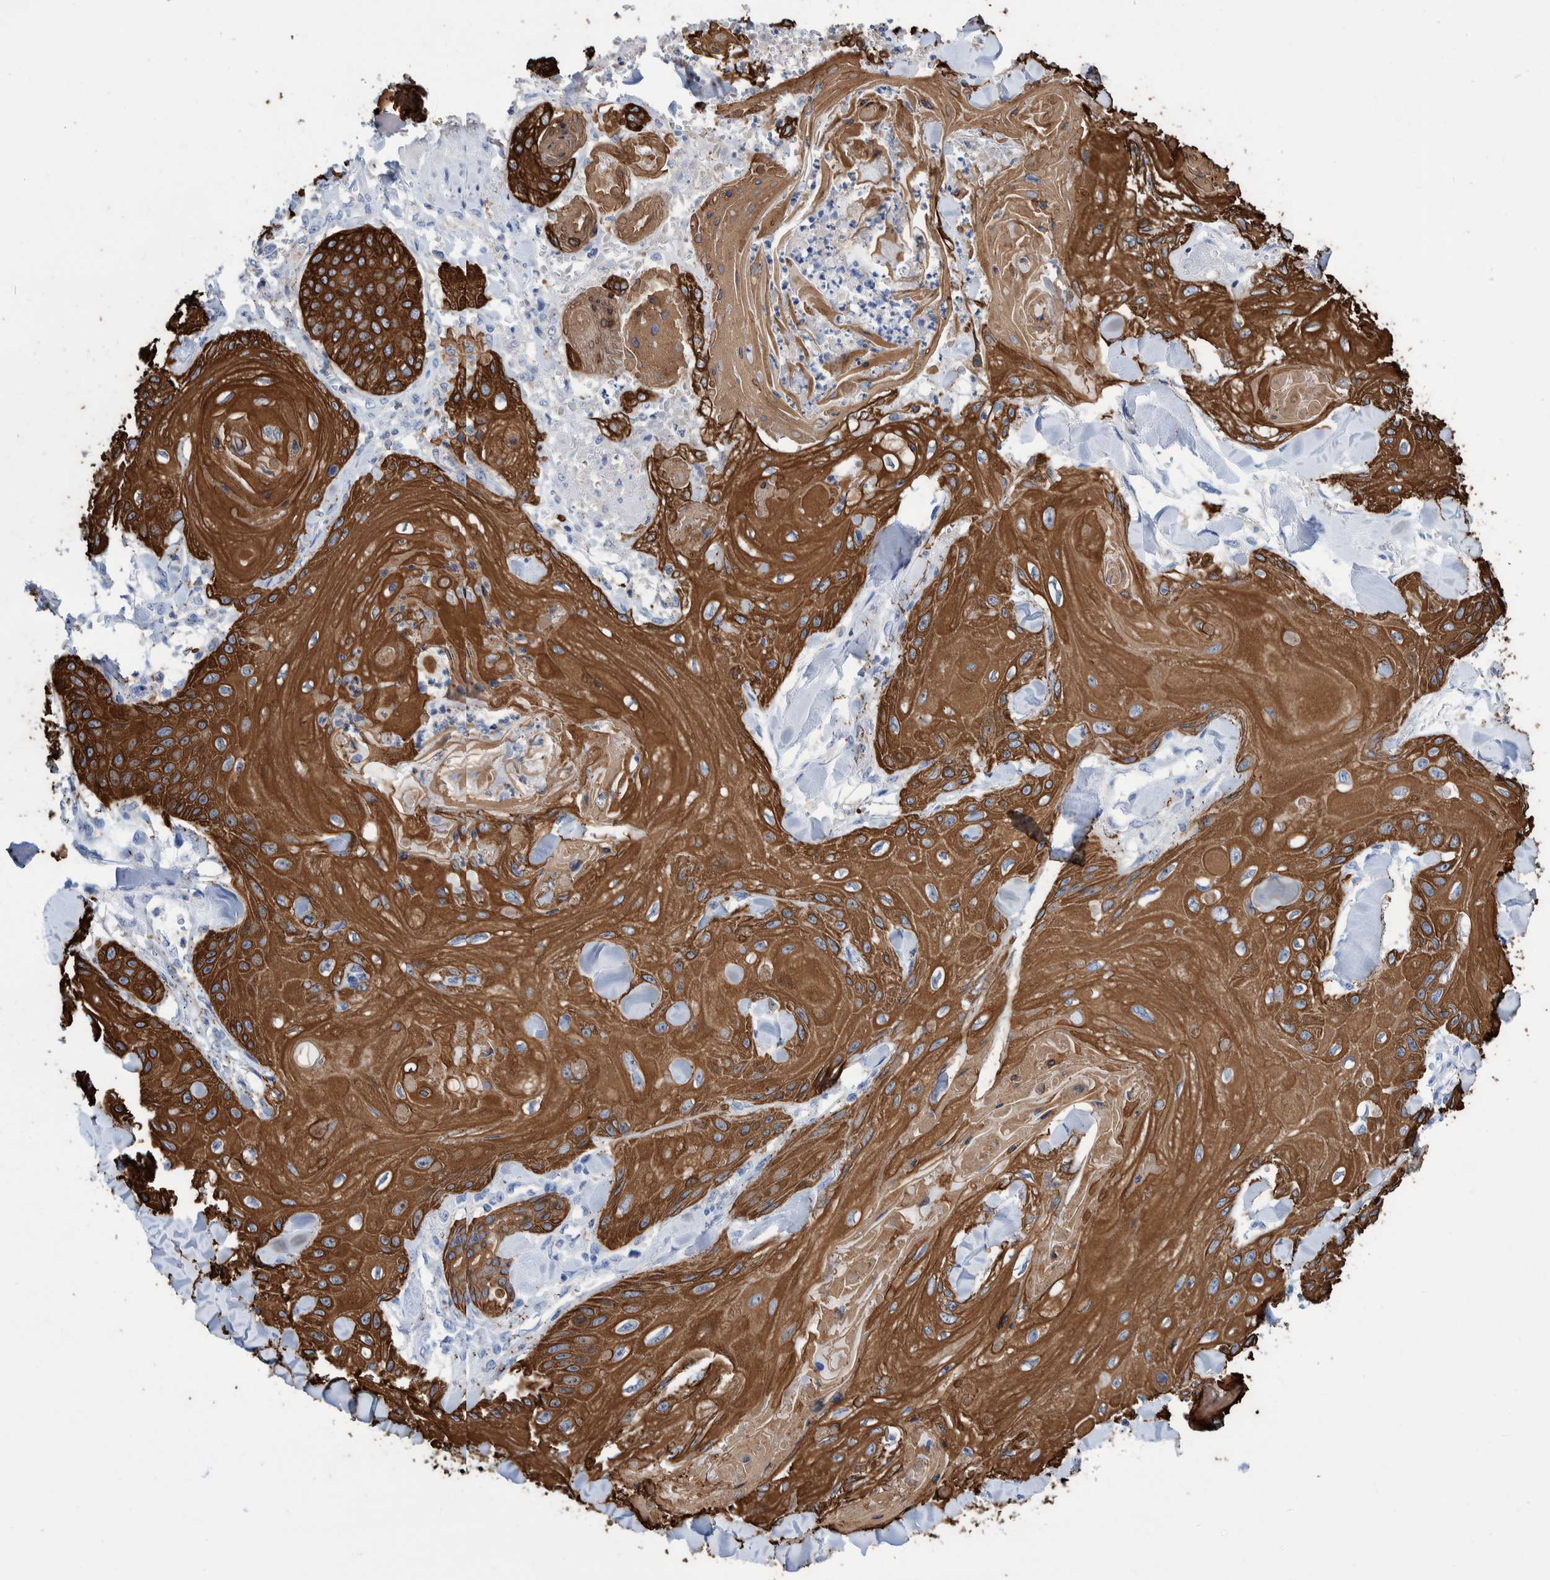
{"staining": {"intensity": "strong", "quantity": ">75%", "location": "cytoplasmic/membranous"}, "tissue": "skin cancer", "cell_type": "Tumor cells", "image_type": "cancer", "snomed": [{"axis": "morphology", "description": "Squamous cell carcinoma, NOS"}, {"axis": "topography", "description": "Skin"}], "caption": "This is a micrograph of immunohistochemistry staining of squamous cell carcinoma (skin), which shows strong positivity in the cytoplasmic/membranous of tumor cells.", "gene": "KRT14", "patient": {"sex": "male", "age": 74}}